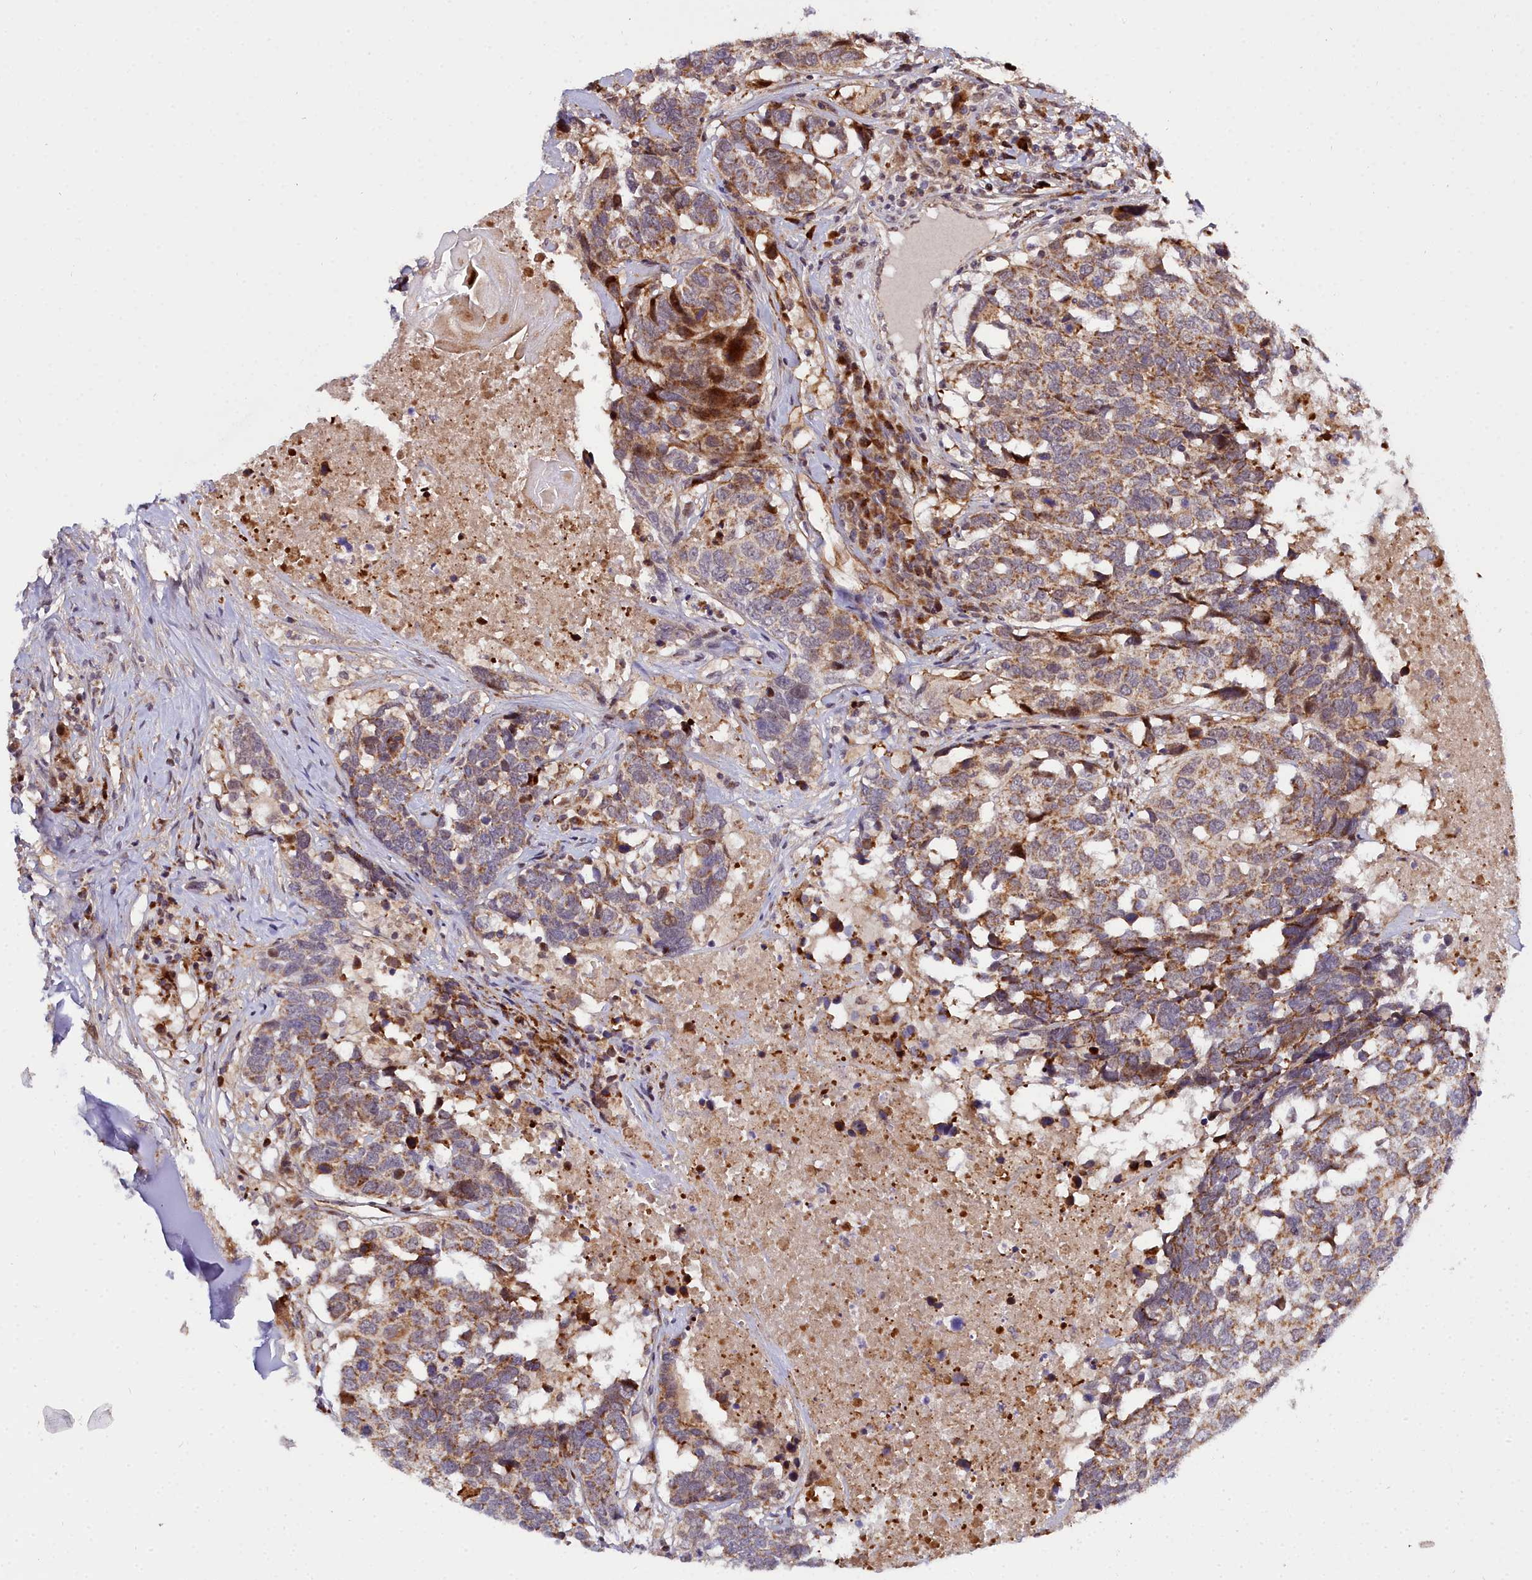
{"staining": {"intensity": "moderate", "quantity": ">75%", "location": "cytoplasmic/membranous"}, "tissue": "head and neck cancer", "cell_type": "Tumor cells", "image_type": "cancer", "snomed": [{"axis": "morphology", "description": "Squamous cell carcinoma, NOS"}, {"axis": "topography", "description": "Head-Neck"}], "caption": "IHC photomicrograph of head and neck cancer stained for a protein (brown), which shows medium levels of moderate cytoplasmic/membranous expression in about >75% of tumor cells.", "gene": "MRPS11", "patient": {"sex": "male", "age": 66}}